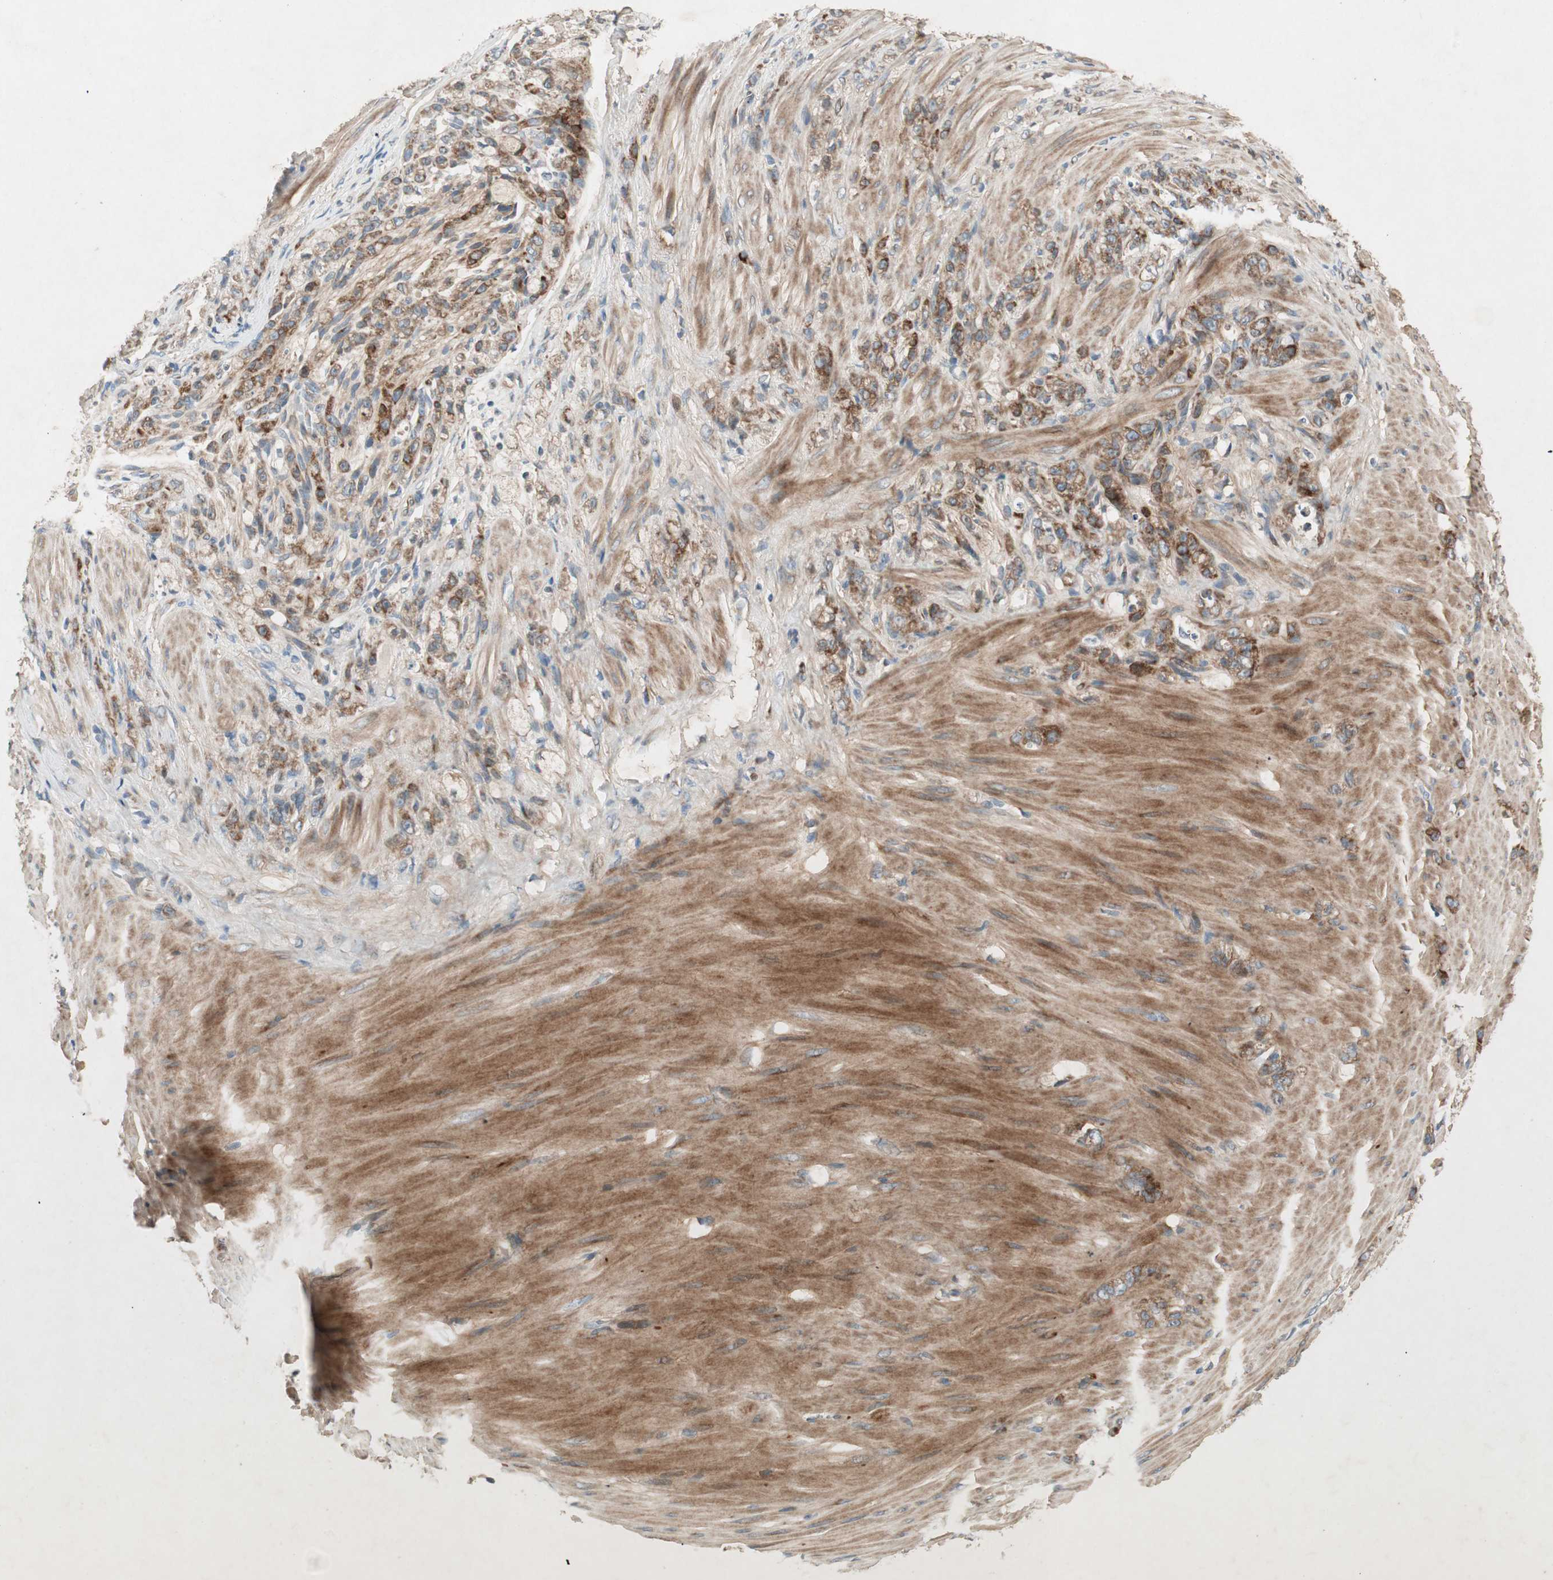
{"staining": {"intensity": "strong", "quantity": ">75%", "location": "cytoplasmic/membranous"}, "tissue": "stomach cancer", "cell_type": "Tumor cells", "image_type": "cancer", "snomed": [{"axis": "morphology", "description": "Adenocarcinoma, NOS"}, {"axis": "topography", "description": "Stomach"}], "caption": "DAB (3,3'-diaminobenzidine) immunohistochemical staining of human adenocarcinoma (stomach) exhibits strong cytoplasmic/membranous protein staining in about >75% of tumor cells. (DAB IHC with brightfield microscopy, high magnification).", "gene": "APOO", "patient": {"sex": "male", "age": 82}}